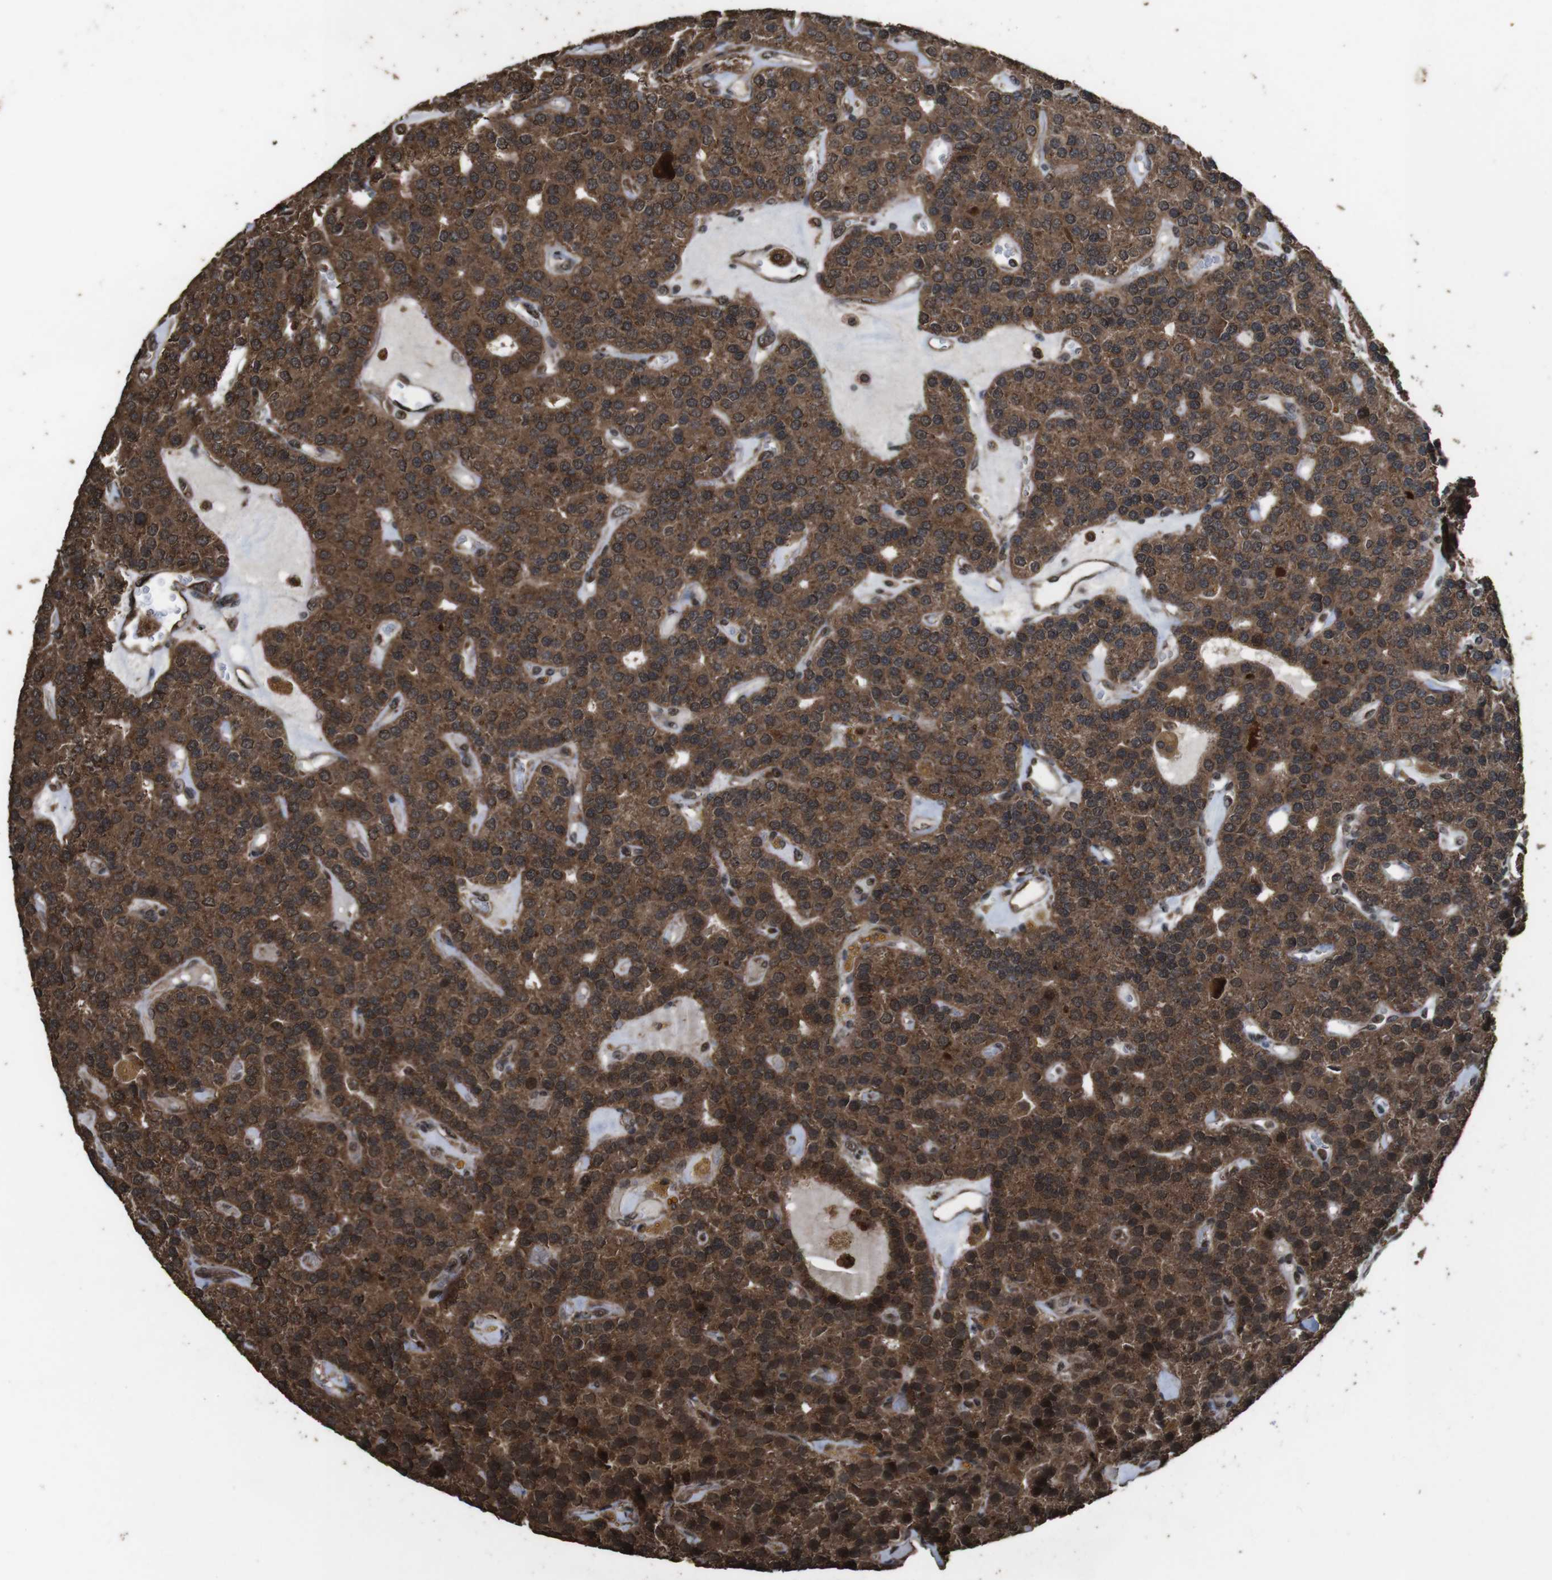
{"staining": {"intensity": "strong", "quantity": ">75%", "location": "cytoplasmic/membranous,nuclear"}, "tissue": "parathyroid gland", "cell_type": "Glandular cells", "image_type": "normal", "snomed": [{"axis": "morphology", "description": "Normal tissue, NOS"}, {"axis": "morphology", "description": "Adenoma, NOS"}, {"axis": "topography", "description": "Parathyroid gland"}], "caption": "Immunohistochemistry photomicrograph of benign parathyroid gland: parathyroid gland stained using immunohistochemistry (IHC) demonstrates high levels of strong protein expression localized specifically in the cytoplasmic/membranous,nuclear of glandular cells, appearing as a cytoplasmic/membranous,nuclear brown color.", "gene": "RRAS2", "patient": {"sex": "female", "age": 86}}